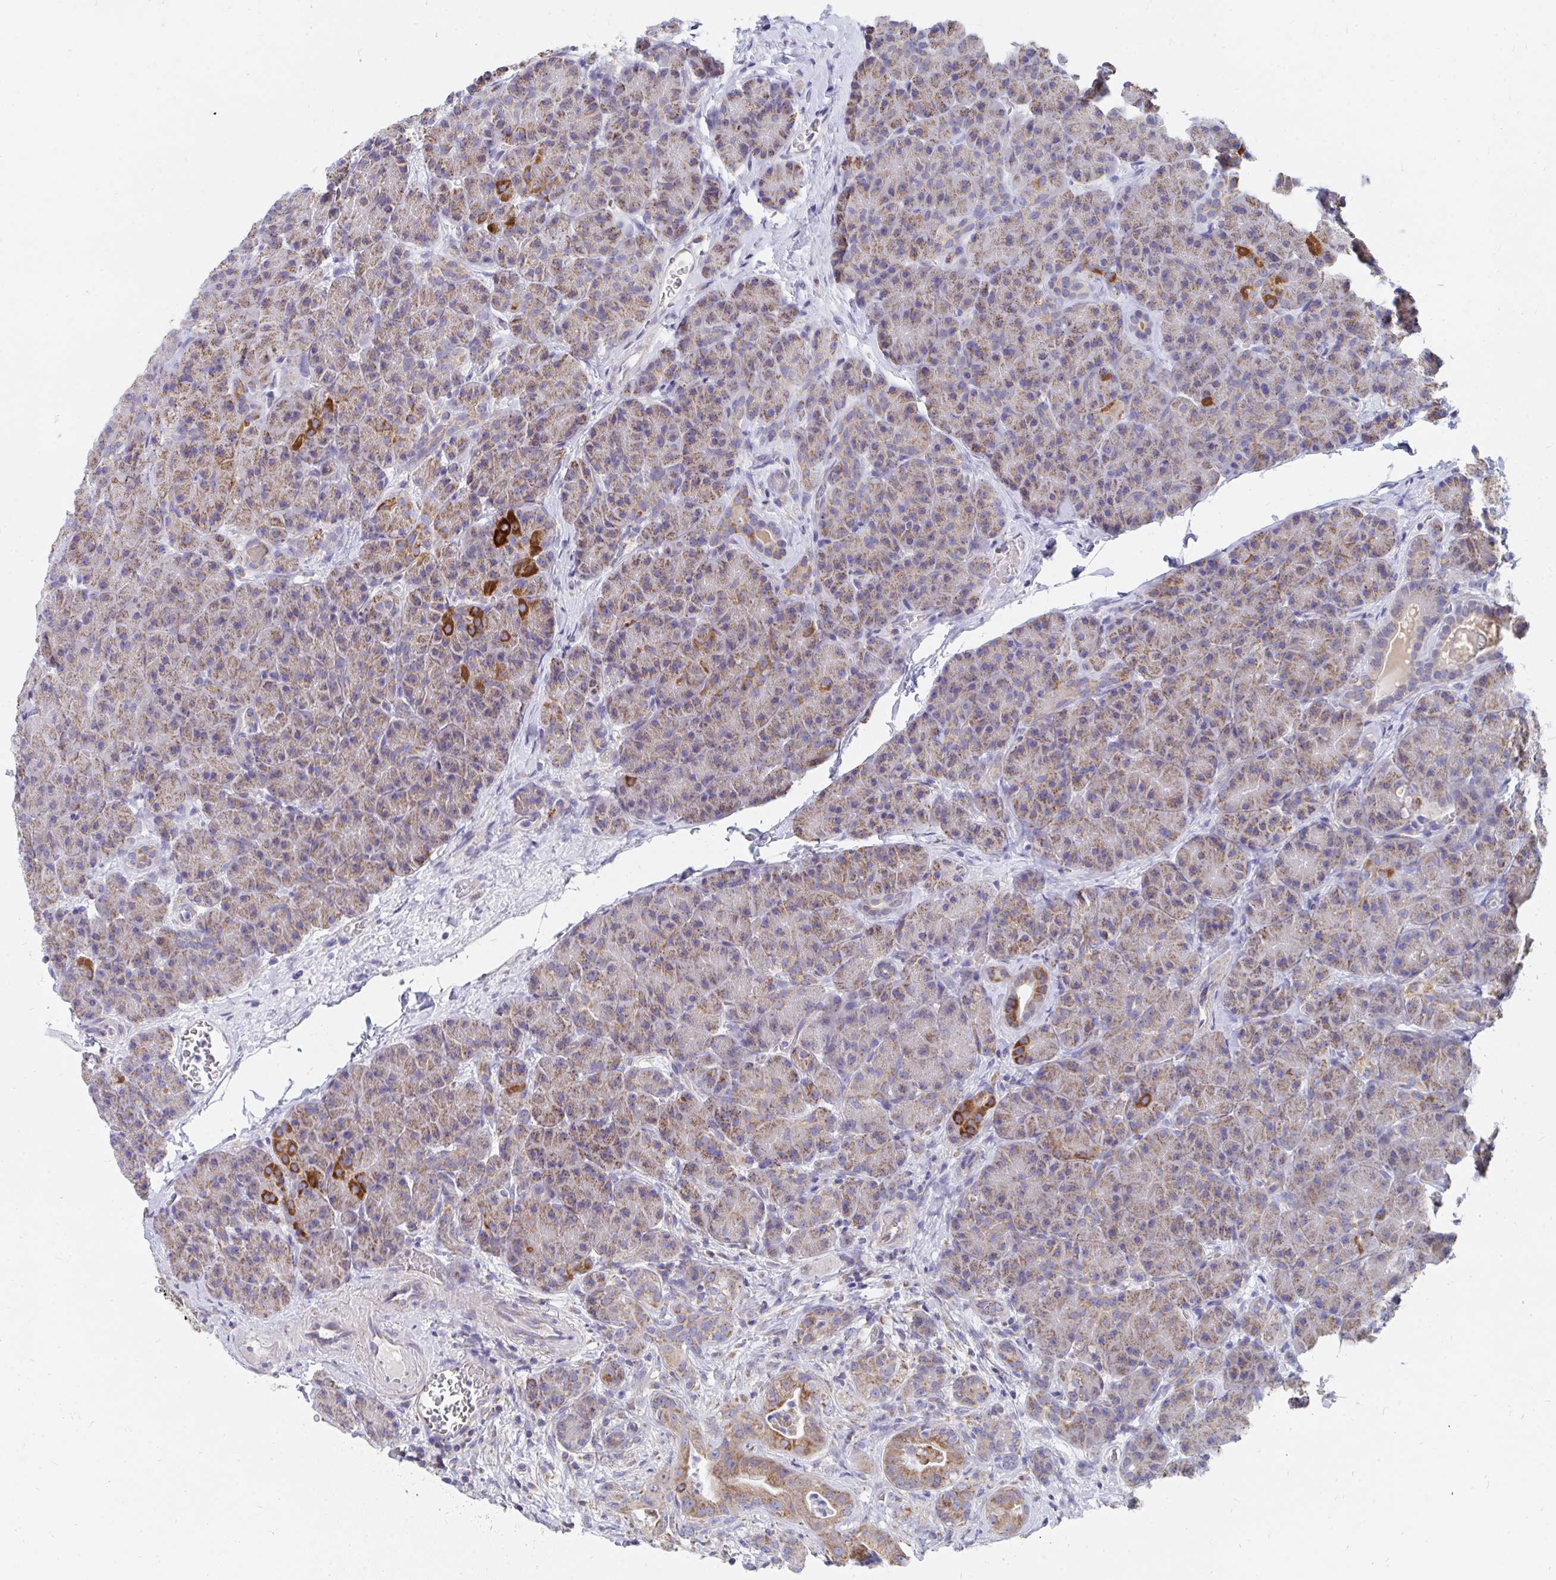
{"staining": {"intensity": "moderate", "quantity": ">75%", "location": "cytoplasmic/membranous"}, "tissue": "pancreas", "cell_type": "Exocrine glandular cells", "image_type": "normal", "snomed": [{"axis": "morphology", "description": "Normal tissue, NOS"}, {"axis": "topography", "description": "Pancreas"}], "caption": "Immunohistochemistry (IHC) micrograph of normal pancreas: pancreas stained using IHC demonstrates medium levels of moderate protein expression localized specifically in the cytoplasmic/membranous of exocrine glandular cells, appearing as a cytoplasmic/membranous brown color.", "gene": "PC", "patient": {"sex": "male", "age": 57}}